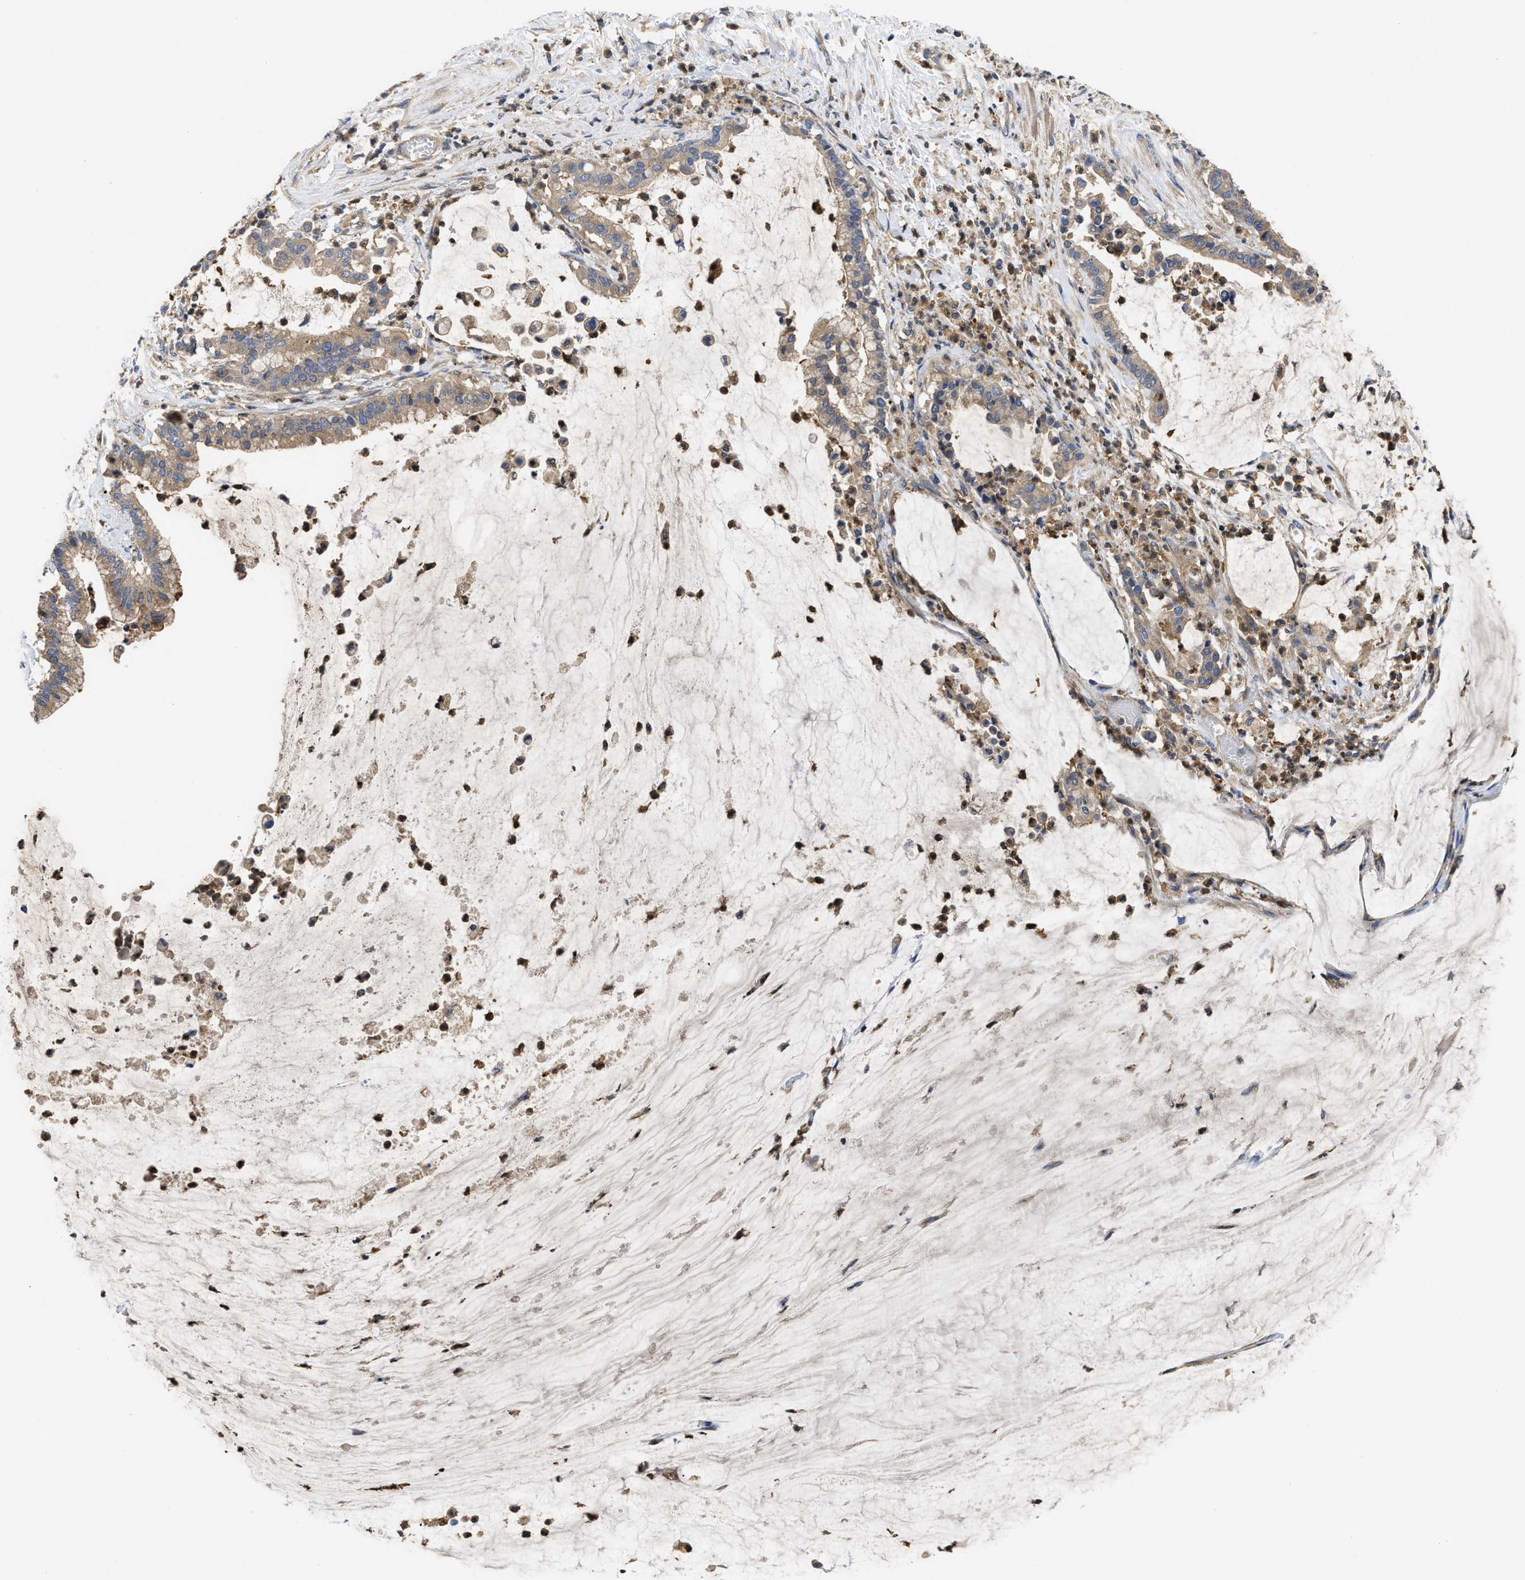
{"staining": {"intensity": "weak", "quantity": ">75%", "location": "cytoplasmic/membranous"}, "tissue": "pancreatic cancer", "cell_type": "Tumor cells", "image_type": "cancer", "snomed": [{"axis": "morphology", "description": "Adenocarcinoma, NOS"}, {"axis": "topography", "description": "Pancreas"}], "caption": "Immunohistochemical staining of pancreatic cancer (adenocarcinoma) reveals low levels of weak cytoplasmic/membranous protein staining in about >75% of tumor cells.", "gene": "RNF216", "patient": {"sex": "male", "age": 41}}